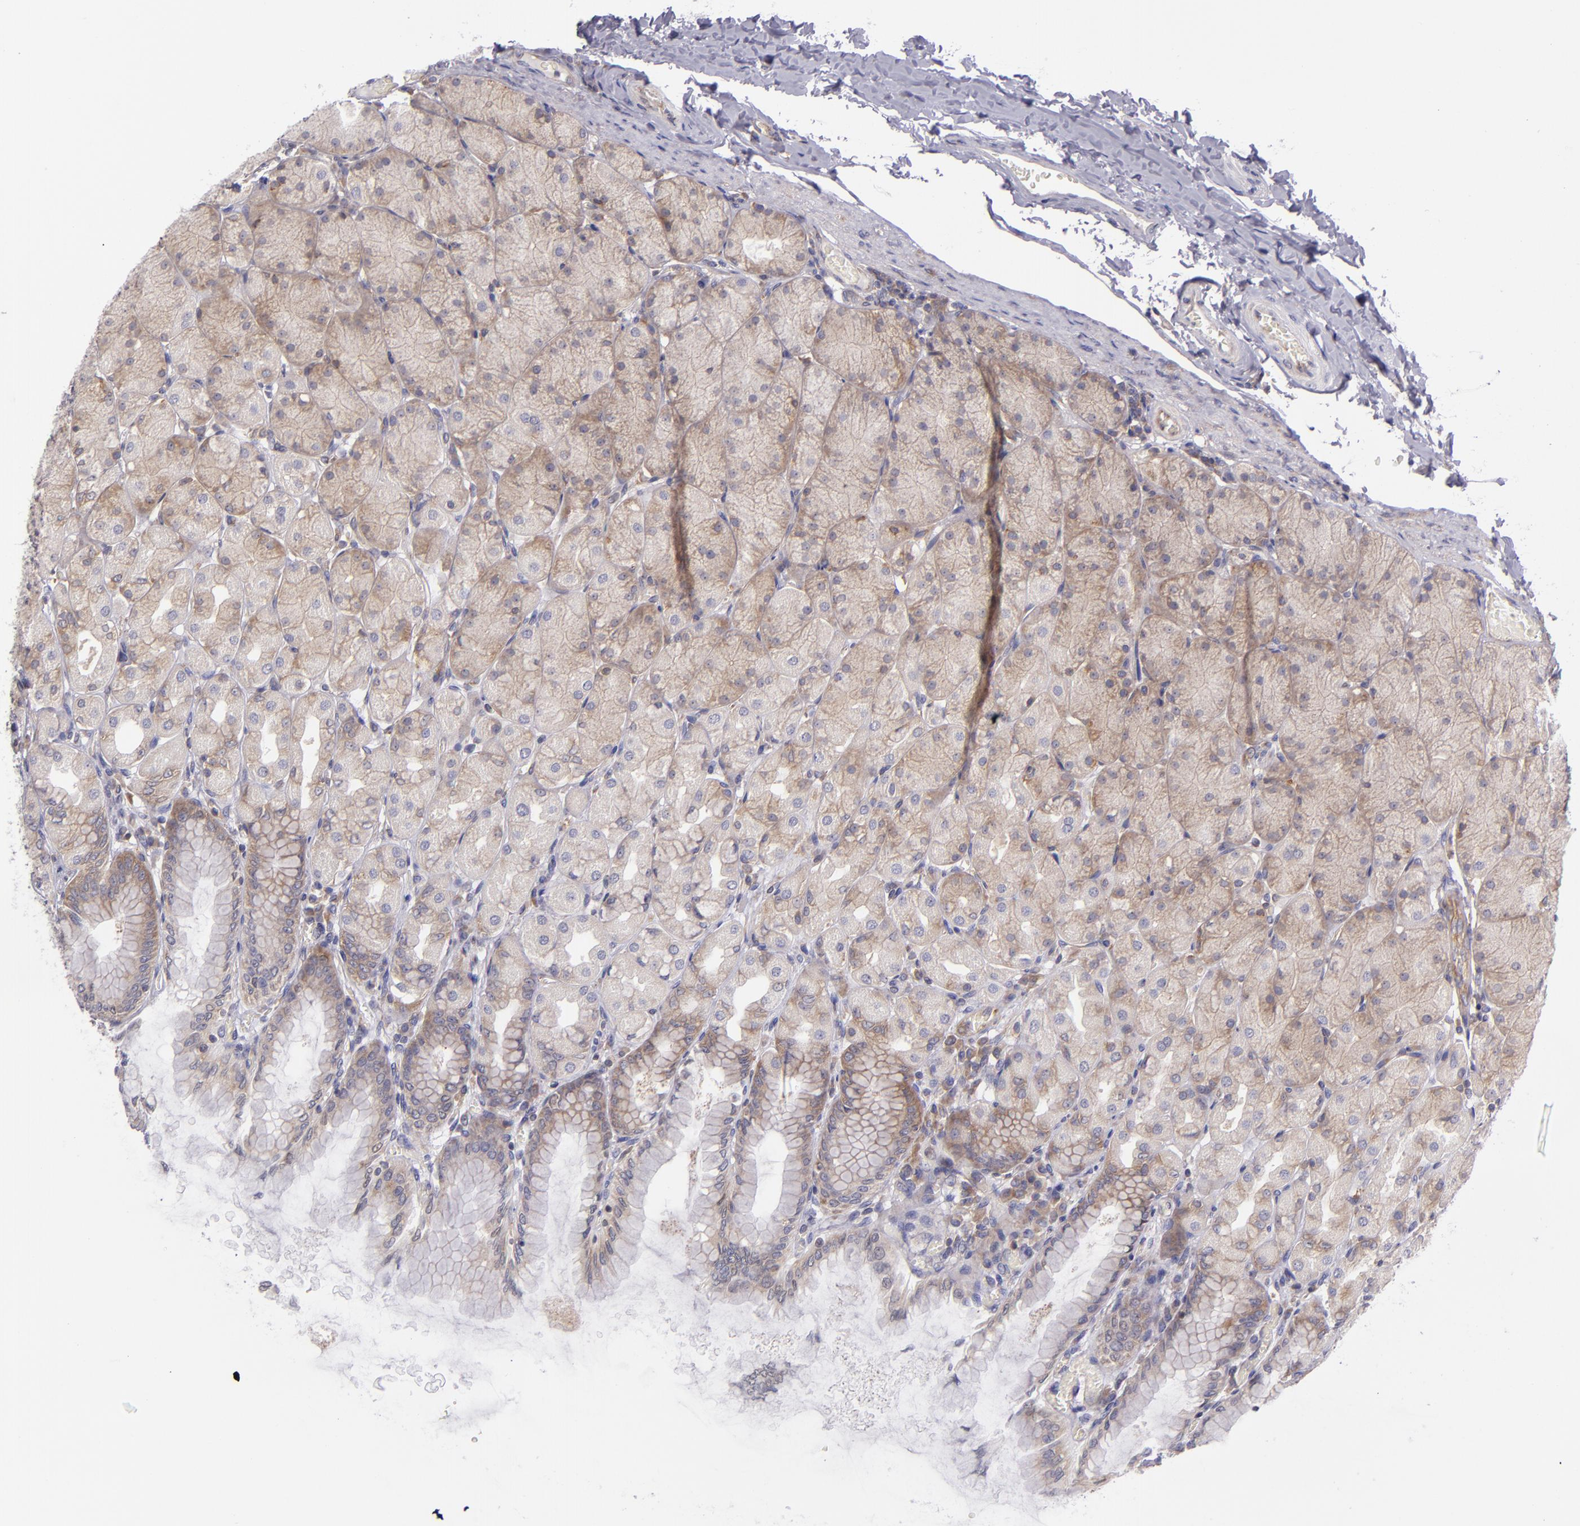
{"staining": {"intensity": "moderate", "quantity": "25%-75%", "location": "cytoplasmic/membranous"}, "tissue": "stomach", "cell_type": "Glandular cells", "image_type": "normal", "snomed": [{"axis": "morphology", "description": "Normal tissue, NOS"}, {"axis": "topography", "description": "Stomach, upper"}], "caption": "A medium amount of moderate cytoplasmic/membranous expression is seen in about 25%-75% of glandular cells in benign stomach. The staining was performed using DAB to visualize the protein expression in brown, while the nuclei were stained in blue with hematoxylin (Magnification: 20x).", "gene": "UPF3B", "patient": {"sex": "female", "age": 56}}